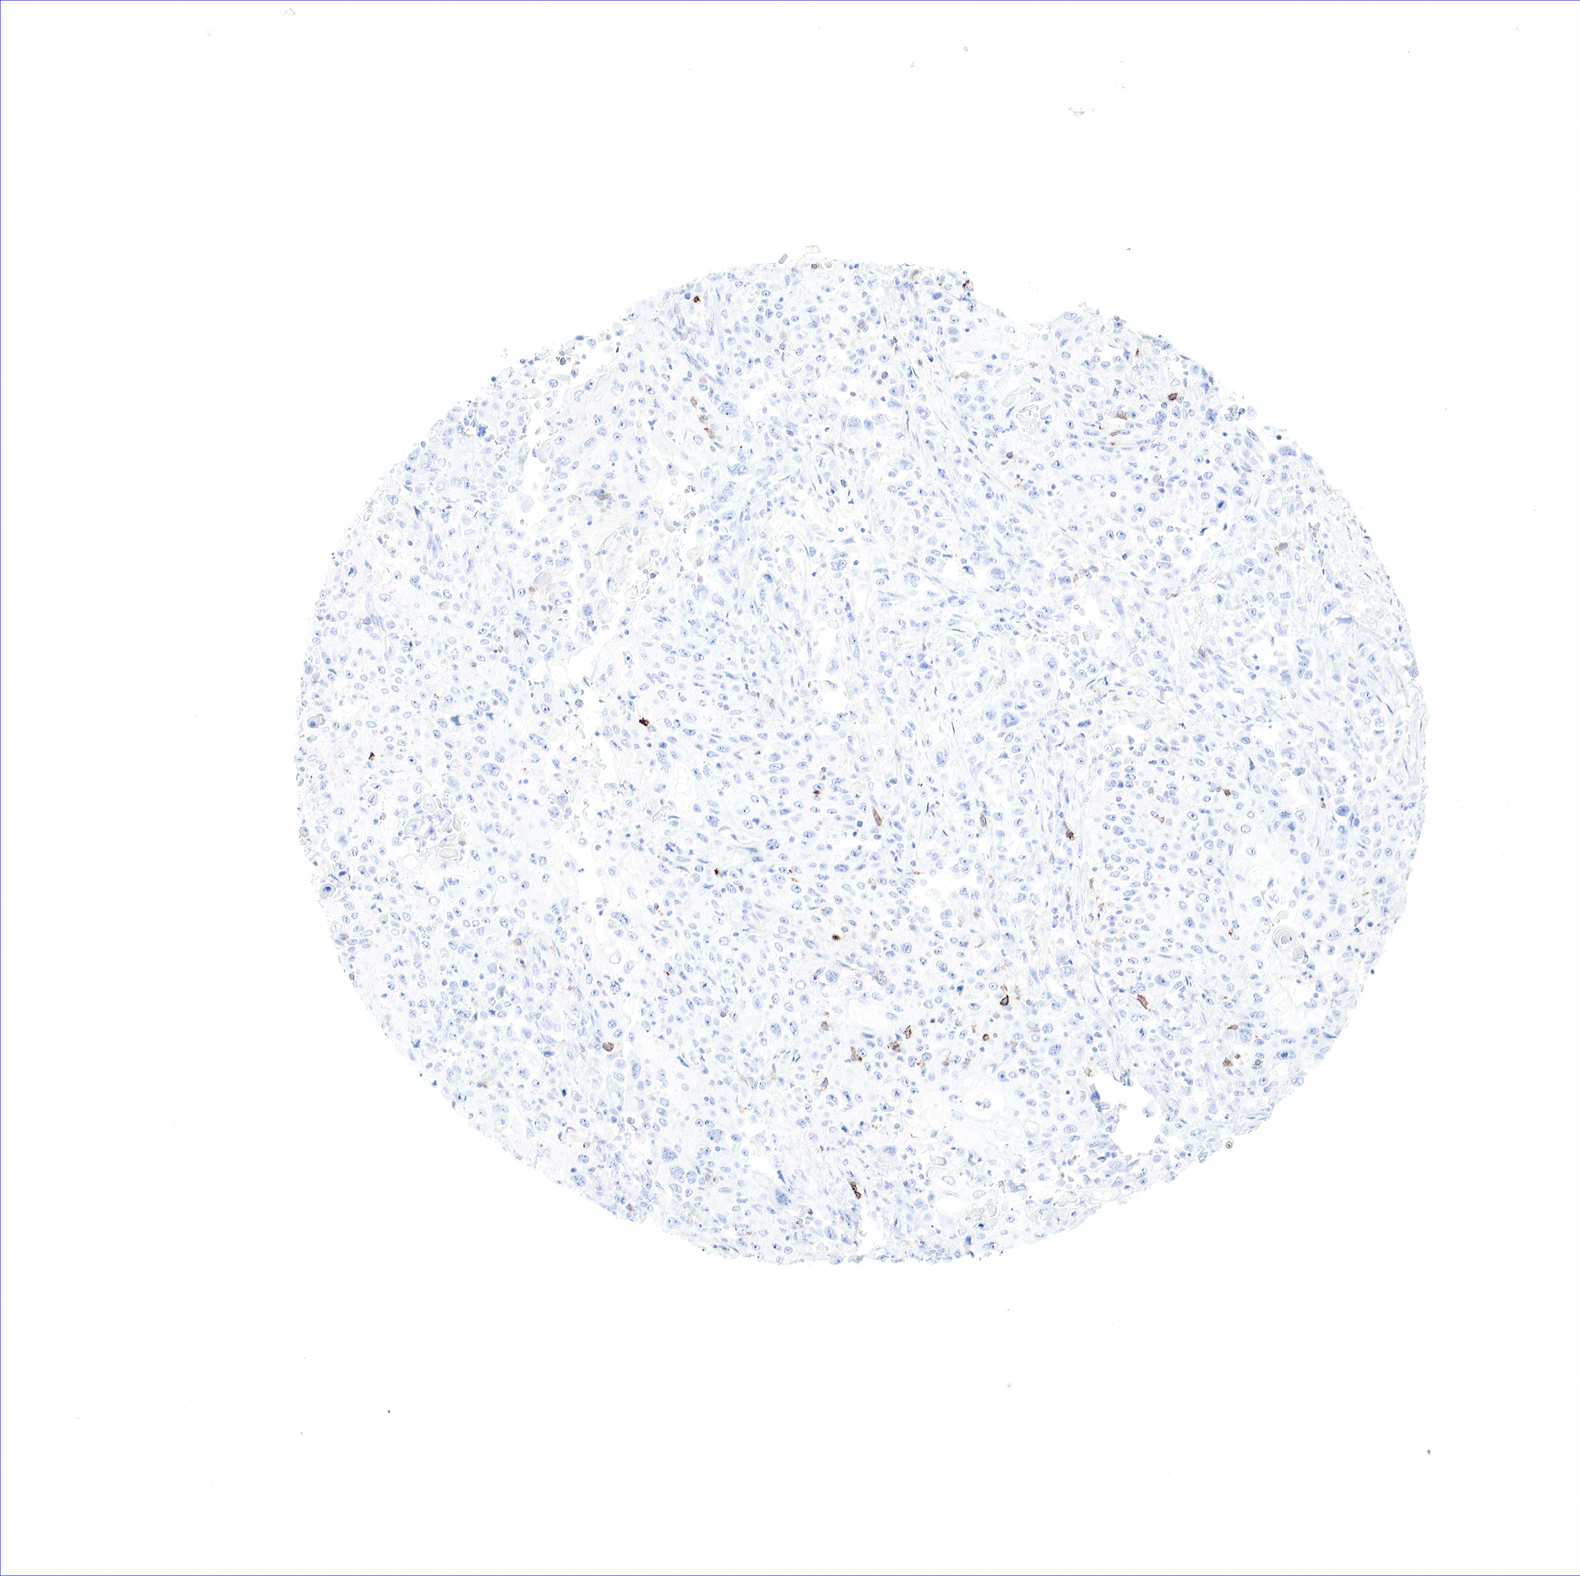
{"staining": {"intensity": "negative", "quantity": "none", "location": "none"}, "tissue": "pancreatic cancer", "cell_type": "Tumor cells", "image_type": "cancer", "snomed": [{"axis": "morphology", "description": "Adenocarcinoma, NOS"}, {"axis": "topography", "description": "Pancreas"}], "caption": "DAB (3,3'-diaminobenzidine) immunohistochemical staining of human pancreatic cancer (adenocarcinoma) reveals no significant expression in tumor cells. (Stains: DAB (3,3'-diaminobenzidine) IHC with hematoxylin counter stain, Microscopy: brightfield microscopy at high magnification).", "gene": "TNFRSF8", "patient": {"sex": "male", "age": 70}}